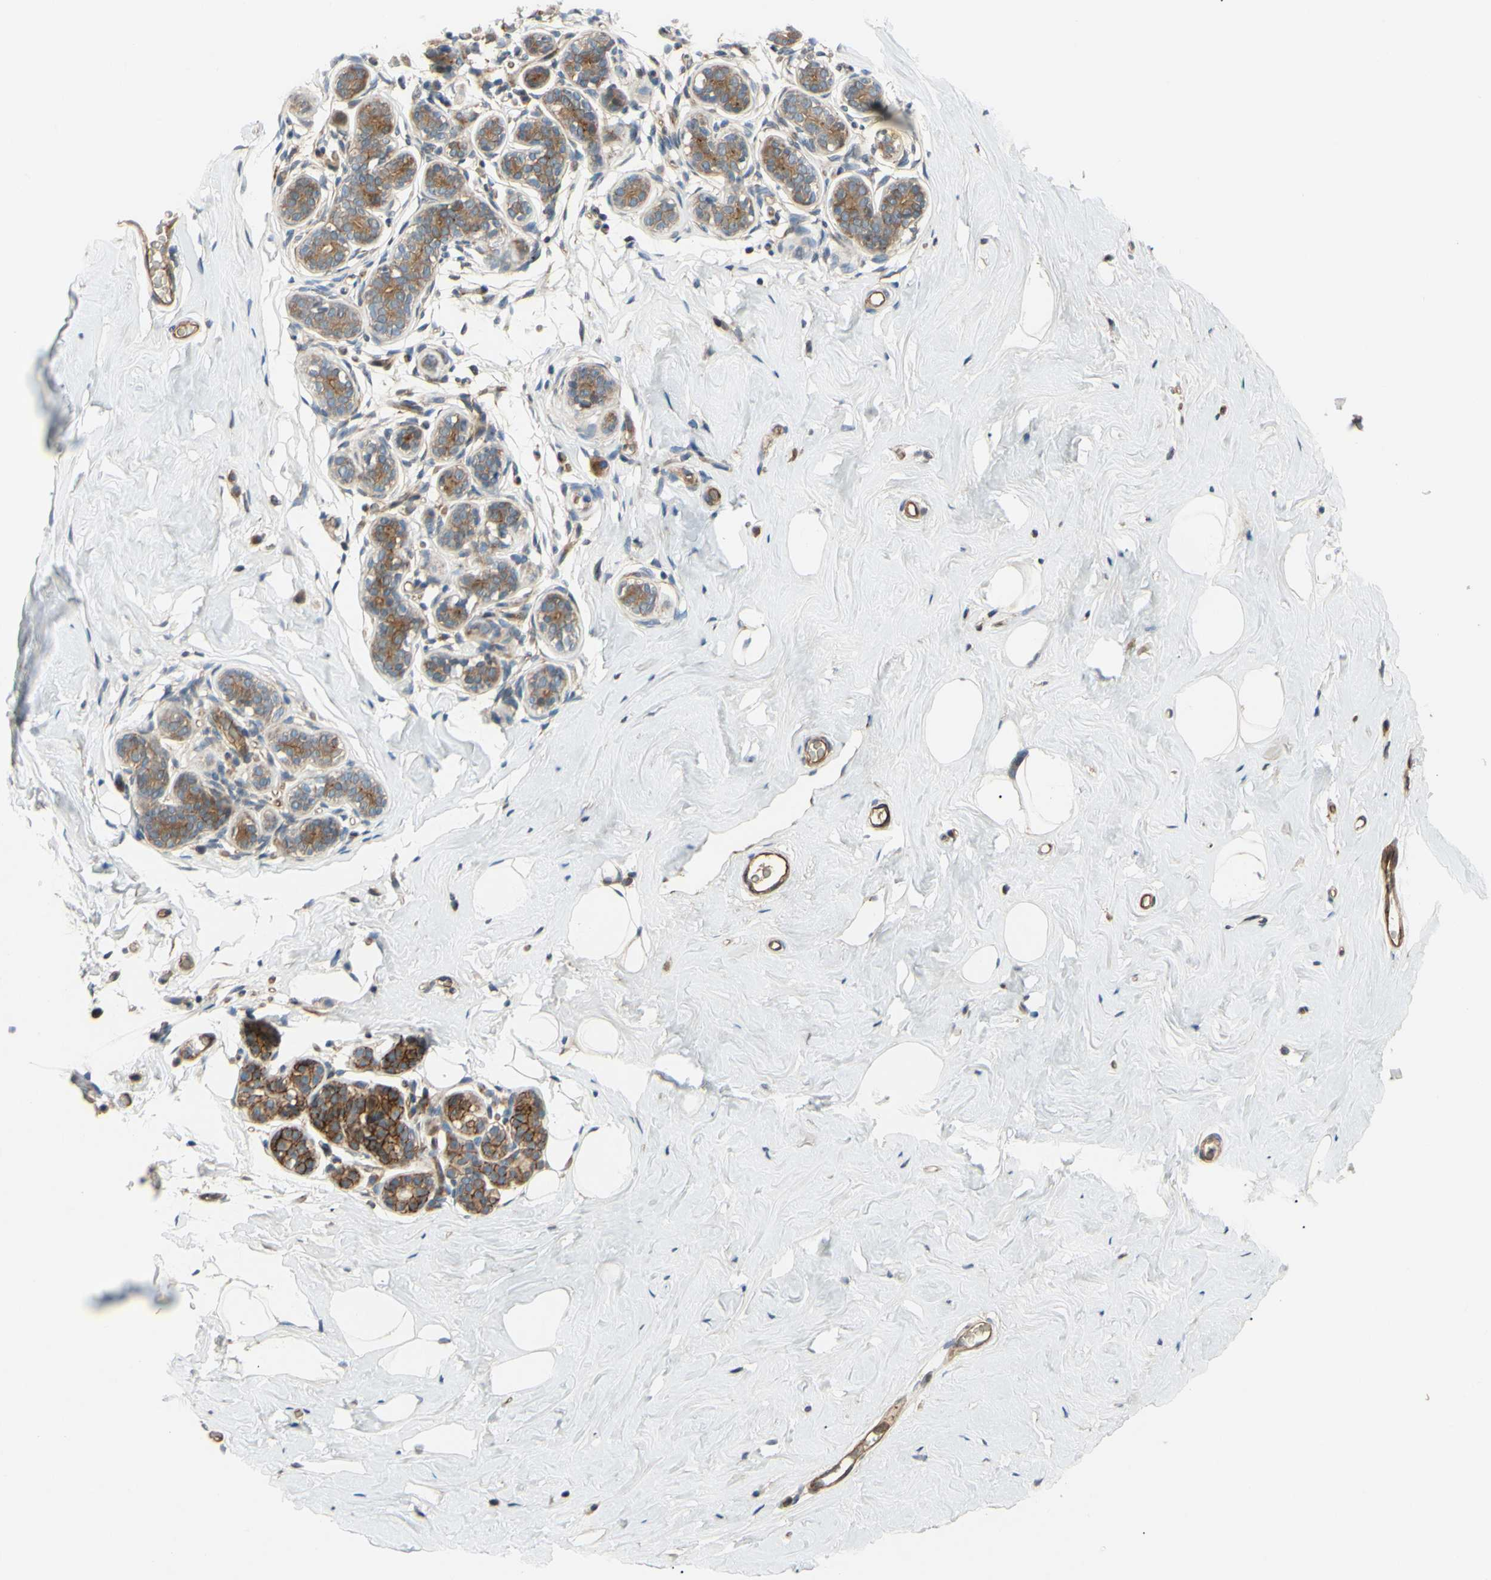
{"staining": {"intensity": "negative", "quantity": "none", "location": "none"}, "tissue": "breast", "cell_type": "Adipocytes", "image_type": "normal", "snomed": [{"axis": "morphology", "description": "Normal tissue, NOS"}, {"axis": "topography", "description": "Breast"}], "caption": "Immunohistochemistry (IHC) of normal human breast demonstrates no staining in adipocytes. (DAB IHC visualized using brightfield microscopy, high magnification).", "gene": "SPTLC1", "patient": {"sex": "female", "age": 75}}